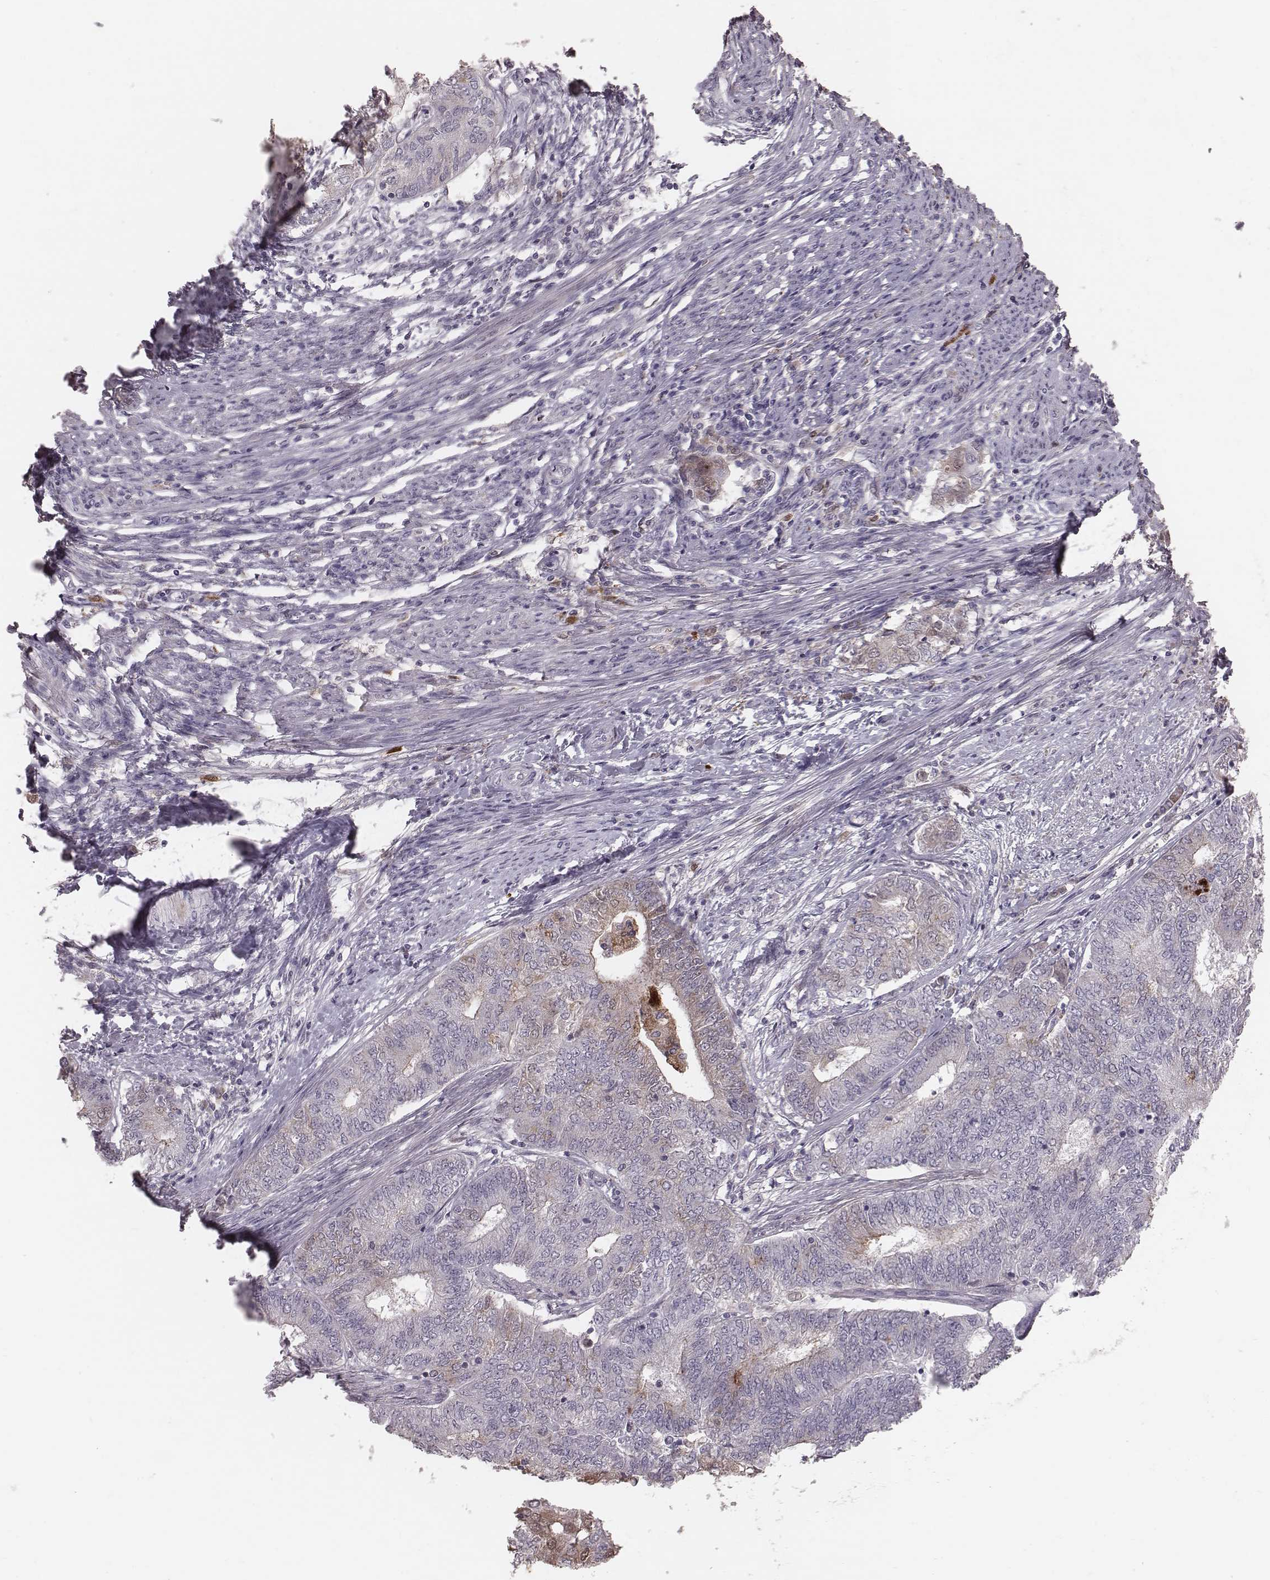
{"staining": {"intensity": "negative", "quantity": "none", "location": "none"}, "tissue": "endometrial cancer", "cell_type": "Tumor cells", "image_type": "cancer", "snomed": [{"axis": "morphology", "description": "Adenocarcinoma, NOS"}, {"axis": "topography", "description": "Endometrium"}], "caption": "Tumor cells show no significant positivity in endometrial adenocarcinoma. The staining was performed using DAB (3,3'-diaminobenzidine) to visualize the protein expression in brown, while the nuclei were stained in blue with hematoxylin (Magnification: 20x).", "gene": "CFTR", "patient": {"sex": "female", "age": 62}}